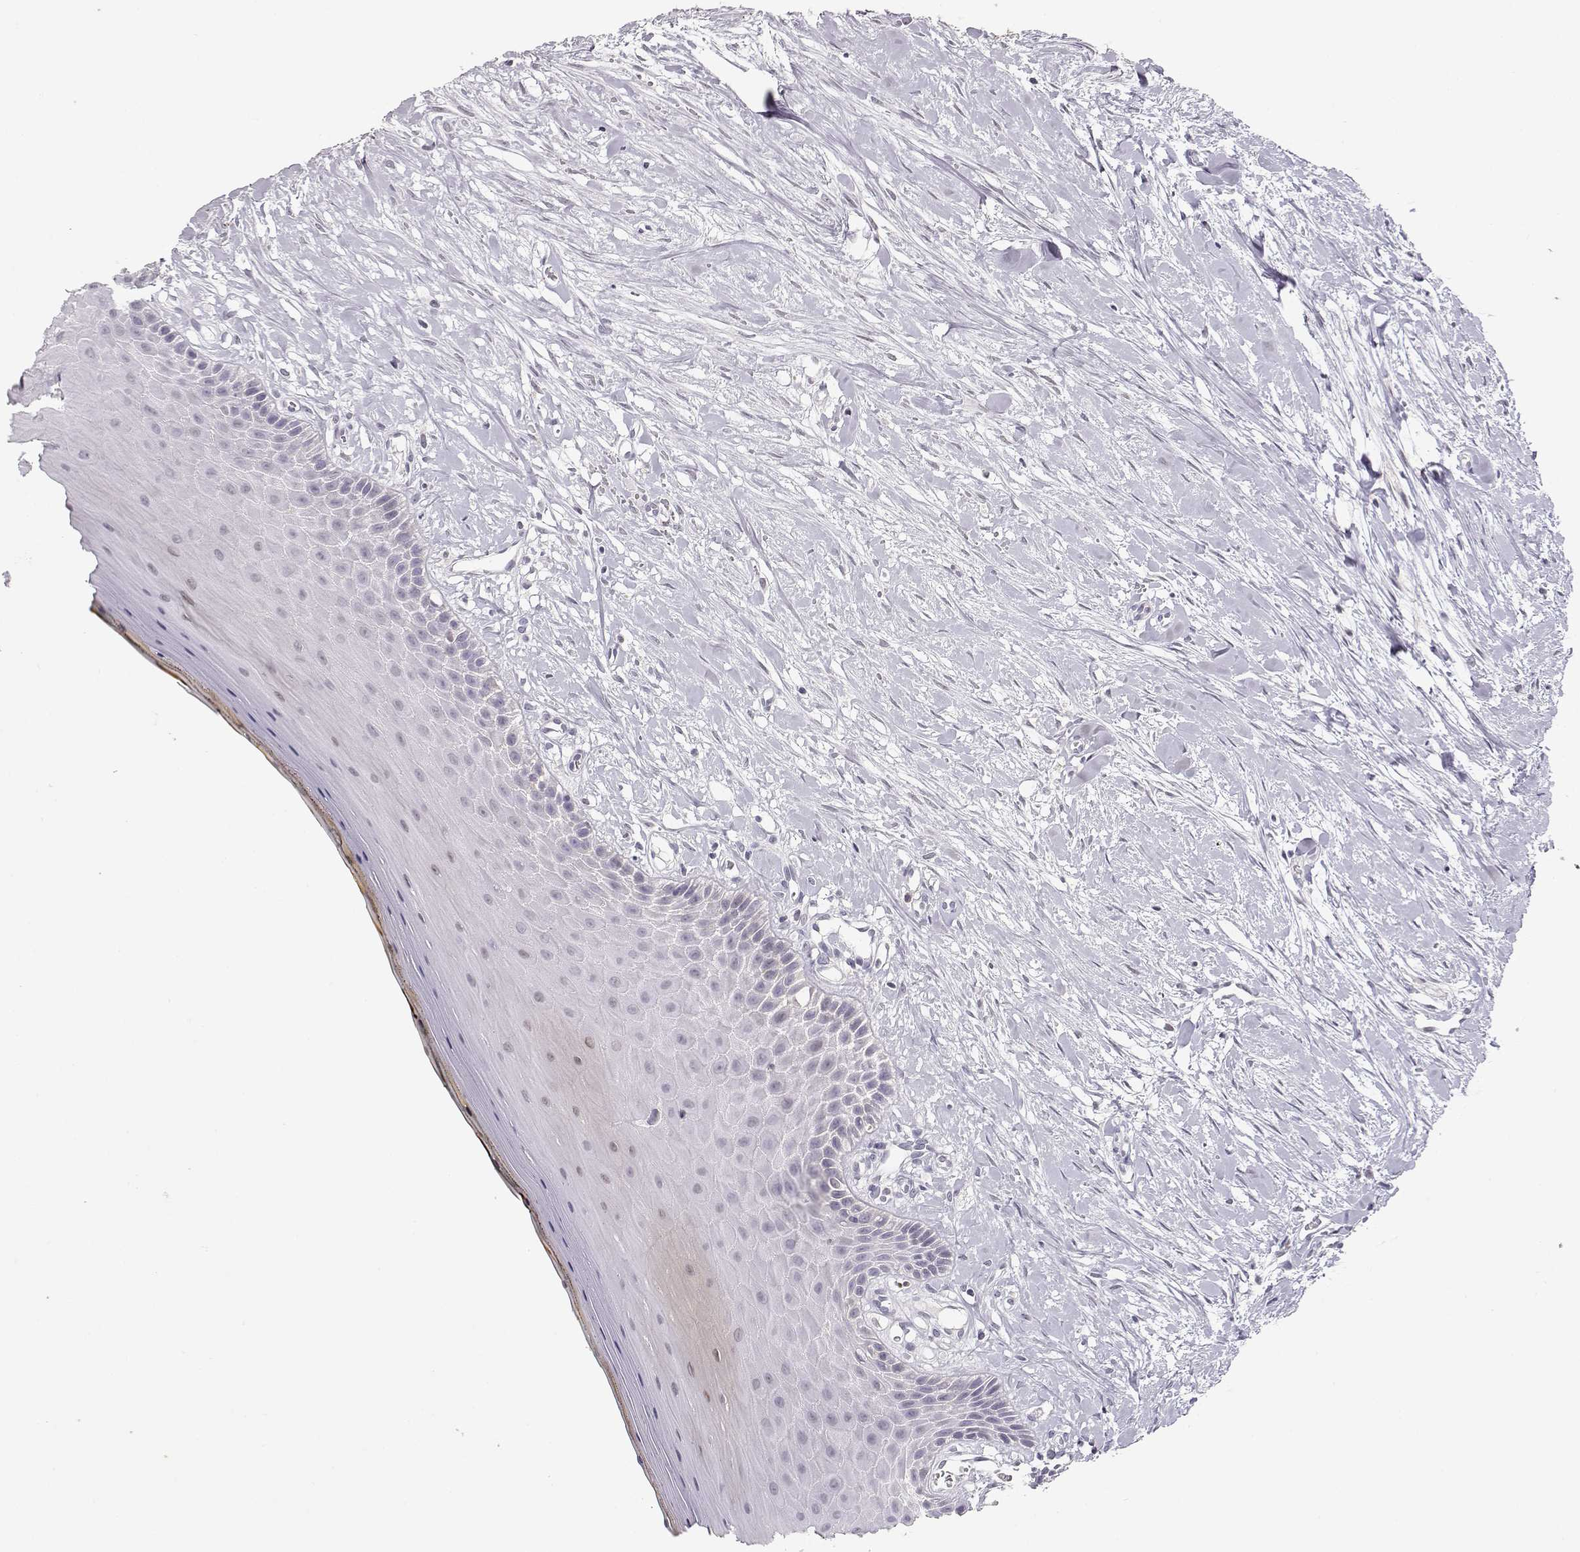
{"staining": {"intensity": "negative", "quantity": "none", "location": "none"}, "tissue": "oral mucosa", "cell_type": "Squamous epithelial cells", "image_type": "normal", "snomed": [{"axis": "morphology", "description": "Normal tissue, NOS"}, {"axis": "topography", "description": "Oral tissue"}], "caption": "DAB immunohistochemical staining of unremarkable oral mucosa shows no significant staining in squamous epithelial cells. (Immunohistochemistry, brightfield microscopy, high magnification).", "gene": "TEPP", "patient": {"sex": "female", "age": 43}}